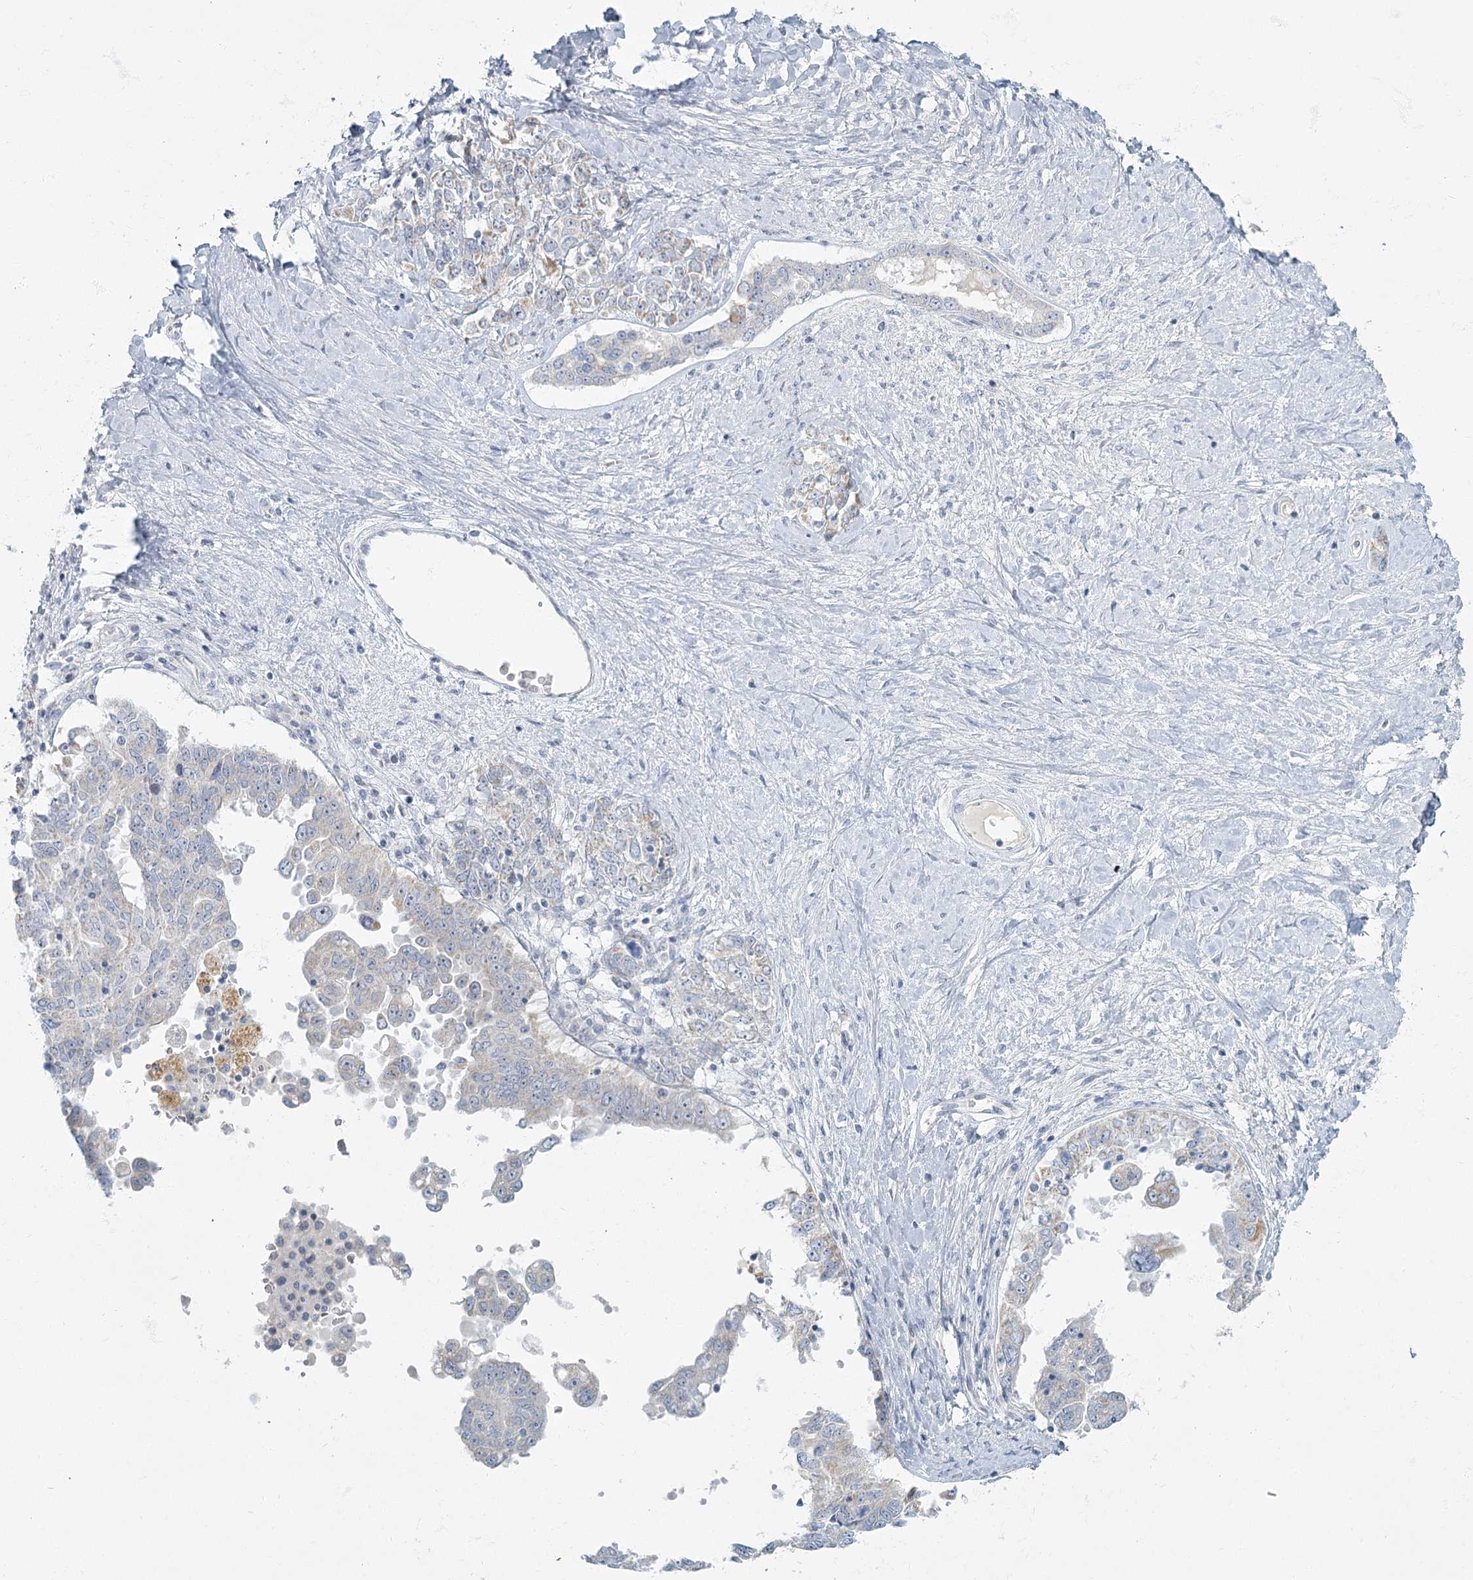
{"staining": {"intensity": "negative", "quantity": "none", "location": "none"}, "tissue": "ovarian cancer", "cell_type": "Tumor cells", "image_type": "cancer", "snomed": [{"axis": "morphology", "description": "Carcinoma, endometroid"}, {"axis": "topography", "description": "Ovary"}], "caption": "Immunohistochemistry (IHC) of human ovarian endometroid carcinoma demonstrates no staining in tumor cells.", "gene": "FAM110C", "patient": {"sex": "female", "age": 62}}